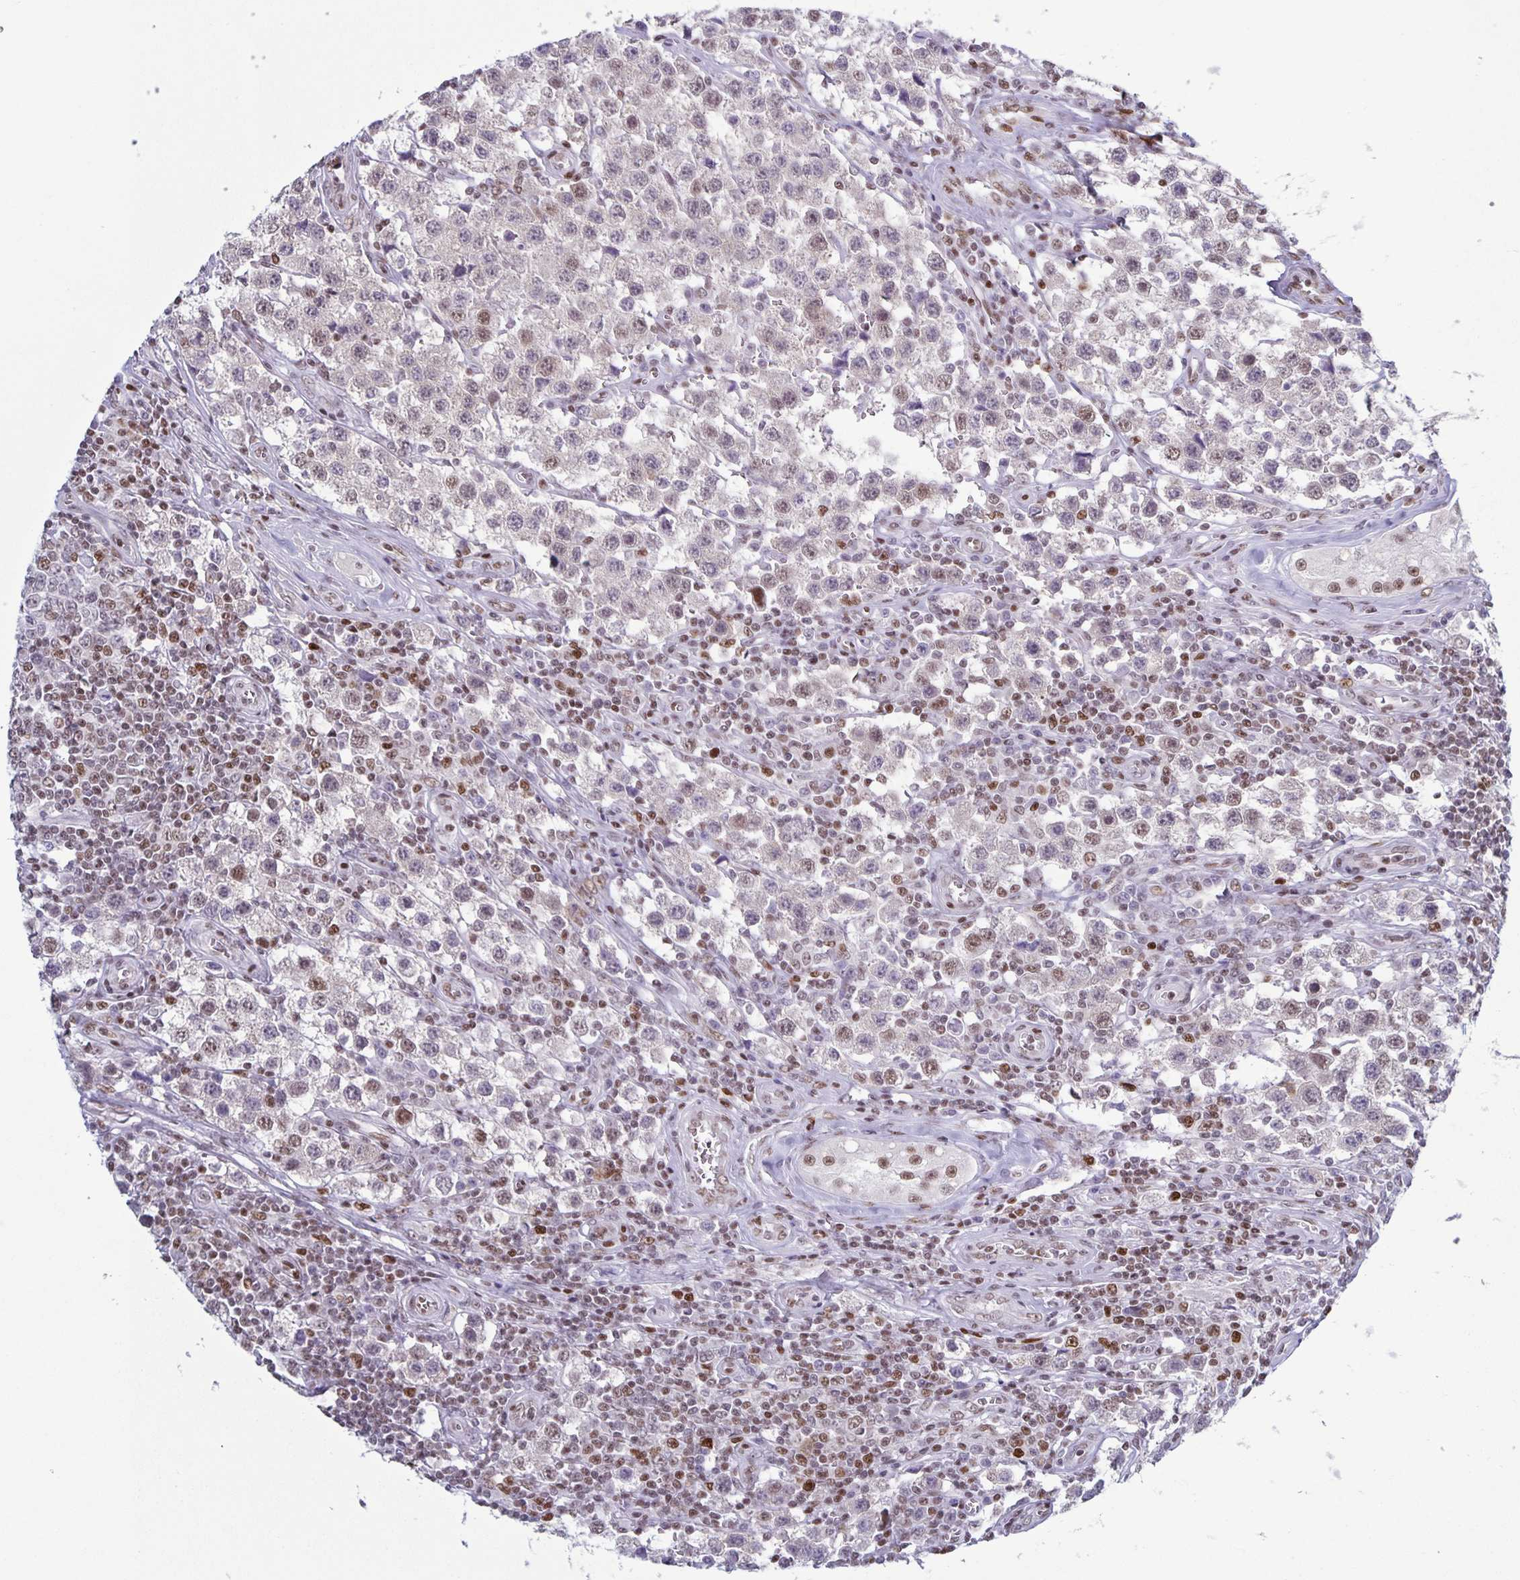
{"staining": {"intensity": "weak", "quantity": "25%-75%", "location": "nuclear"}, "tissue": "testis cancer", "cell_type": "Tumor cells", "image_type": "cancer", "snomed": [{"axis": "morphology", "description": "Seminoma, NOS"}, {"axis": "topography", "description": "Testis"}], "caption": "This image reveals immunohistochemistry staining of testis cancer, with low weak nuclear expression in about 25%-75% of tumor cells.", "gene": "JUND", "patient": {"sex": "male", "age": 34}}